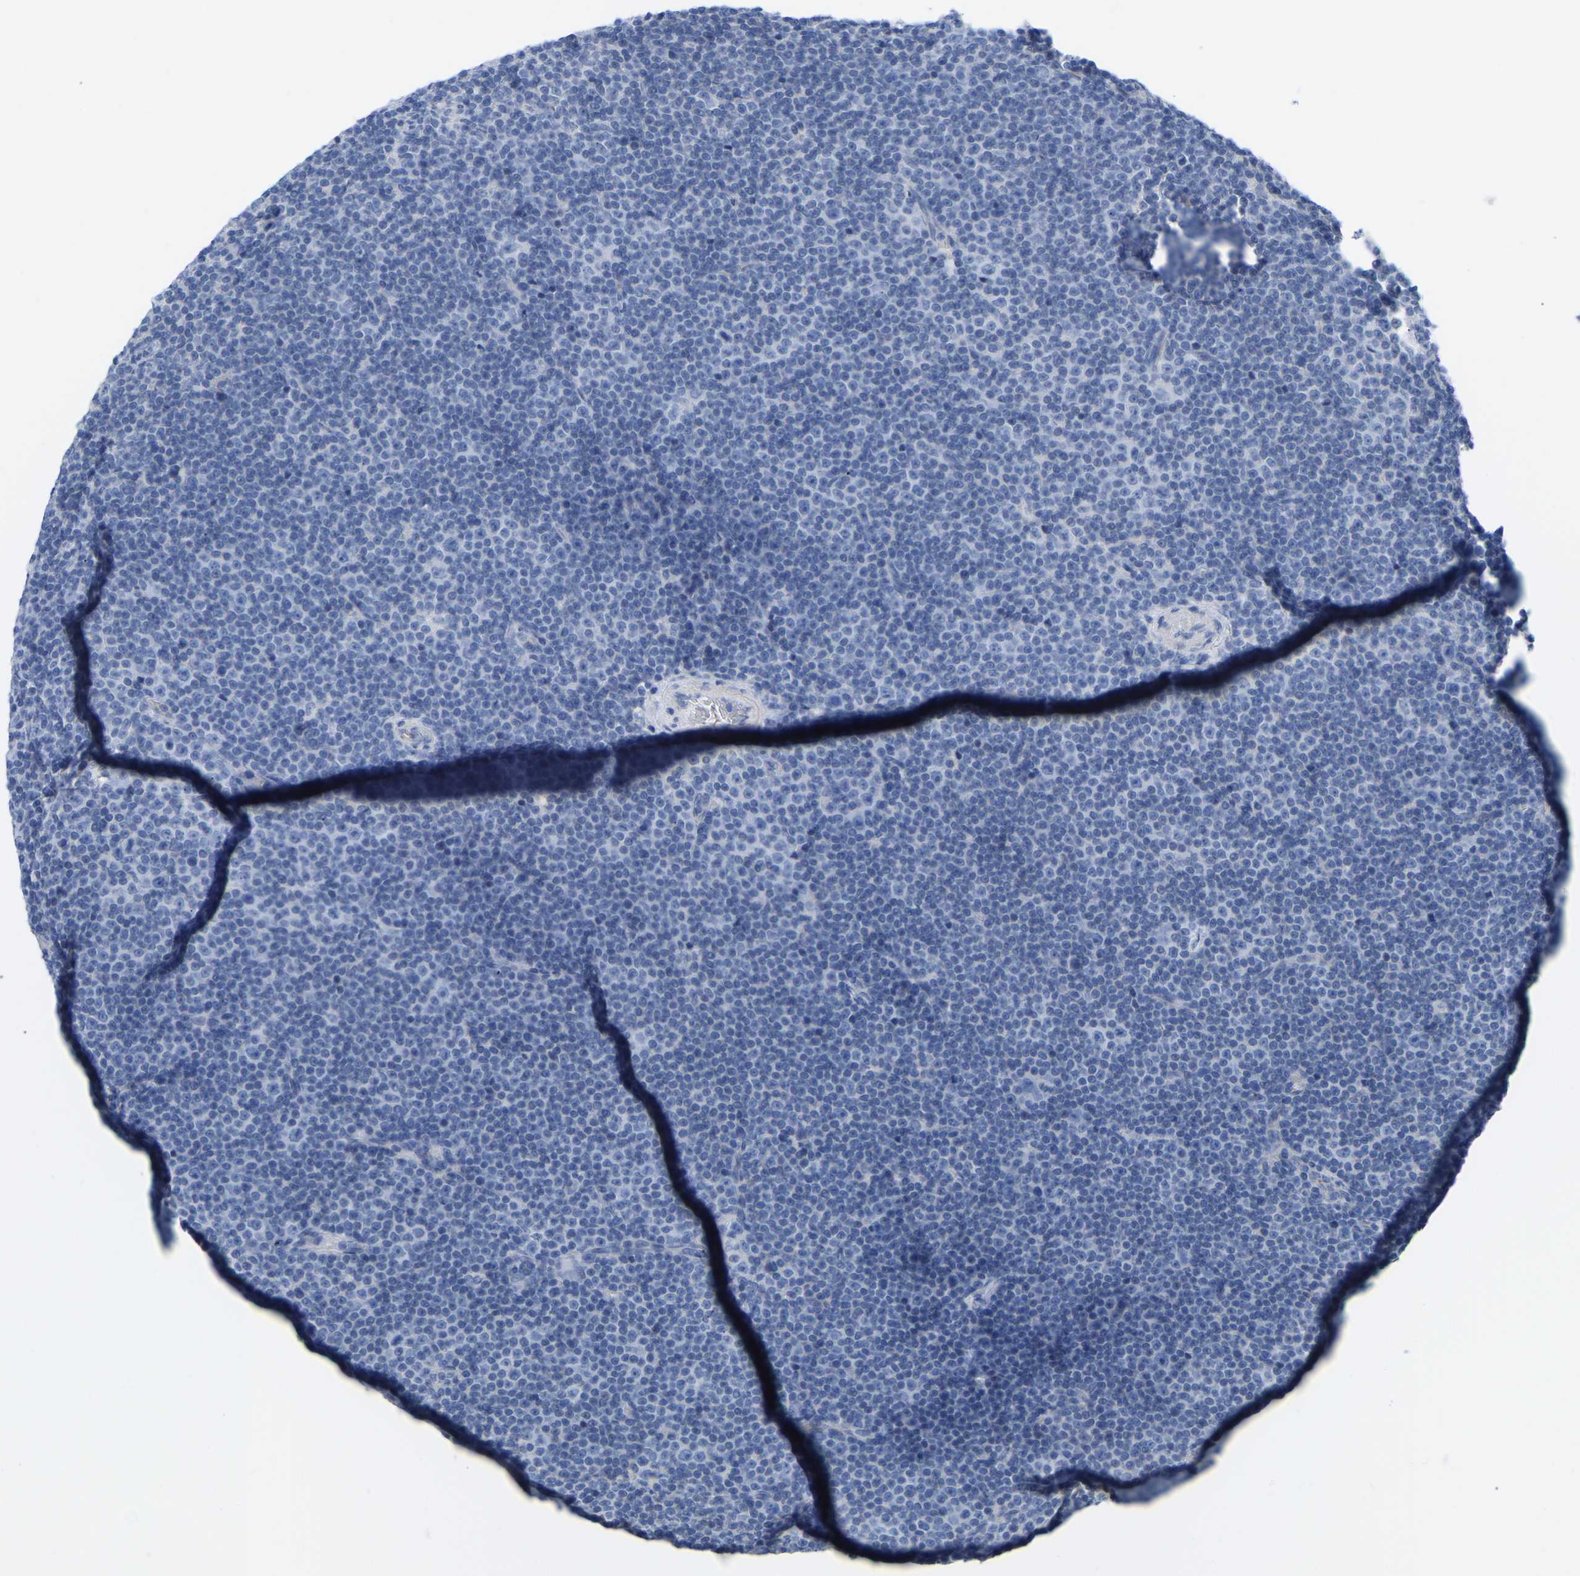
{"staining": {"intensity": "negative", "quantity": "none", "location": "none"}, "tissue": "lymphoma", "cell_type": "Tumor cells", "image_type": "cancer", "snomed": [{"axis": "morphology", "description": "Malignant lymphoma, non-Hodgkin's type, Low grade"}, {"axis": "topography", "description": "Lymph node"}], "caption": "IHC histopathology image of lymphoma stained for a protein (brown), which shows no positivity in tumor cells.", "gene": "ZNF449", "patient": {"sex": "female", "age": 67}}